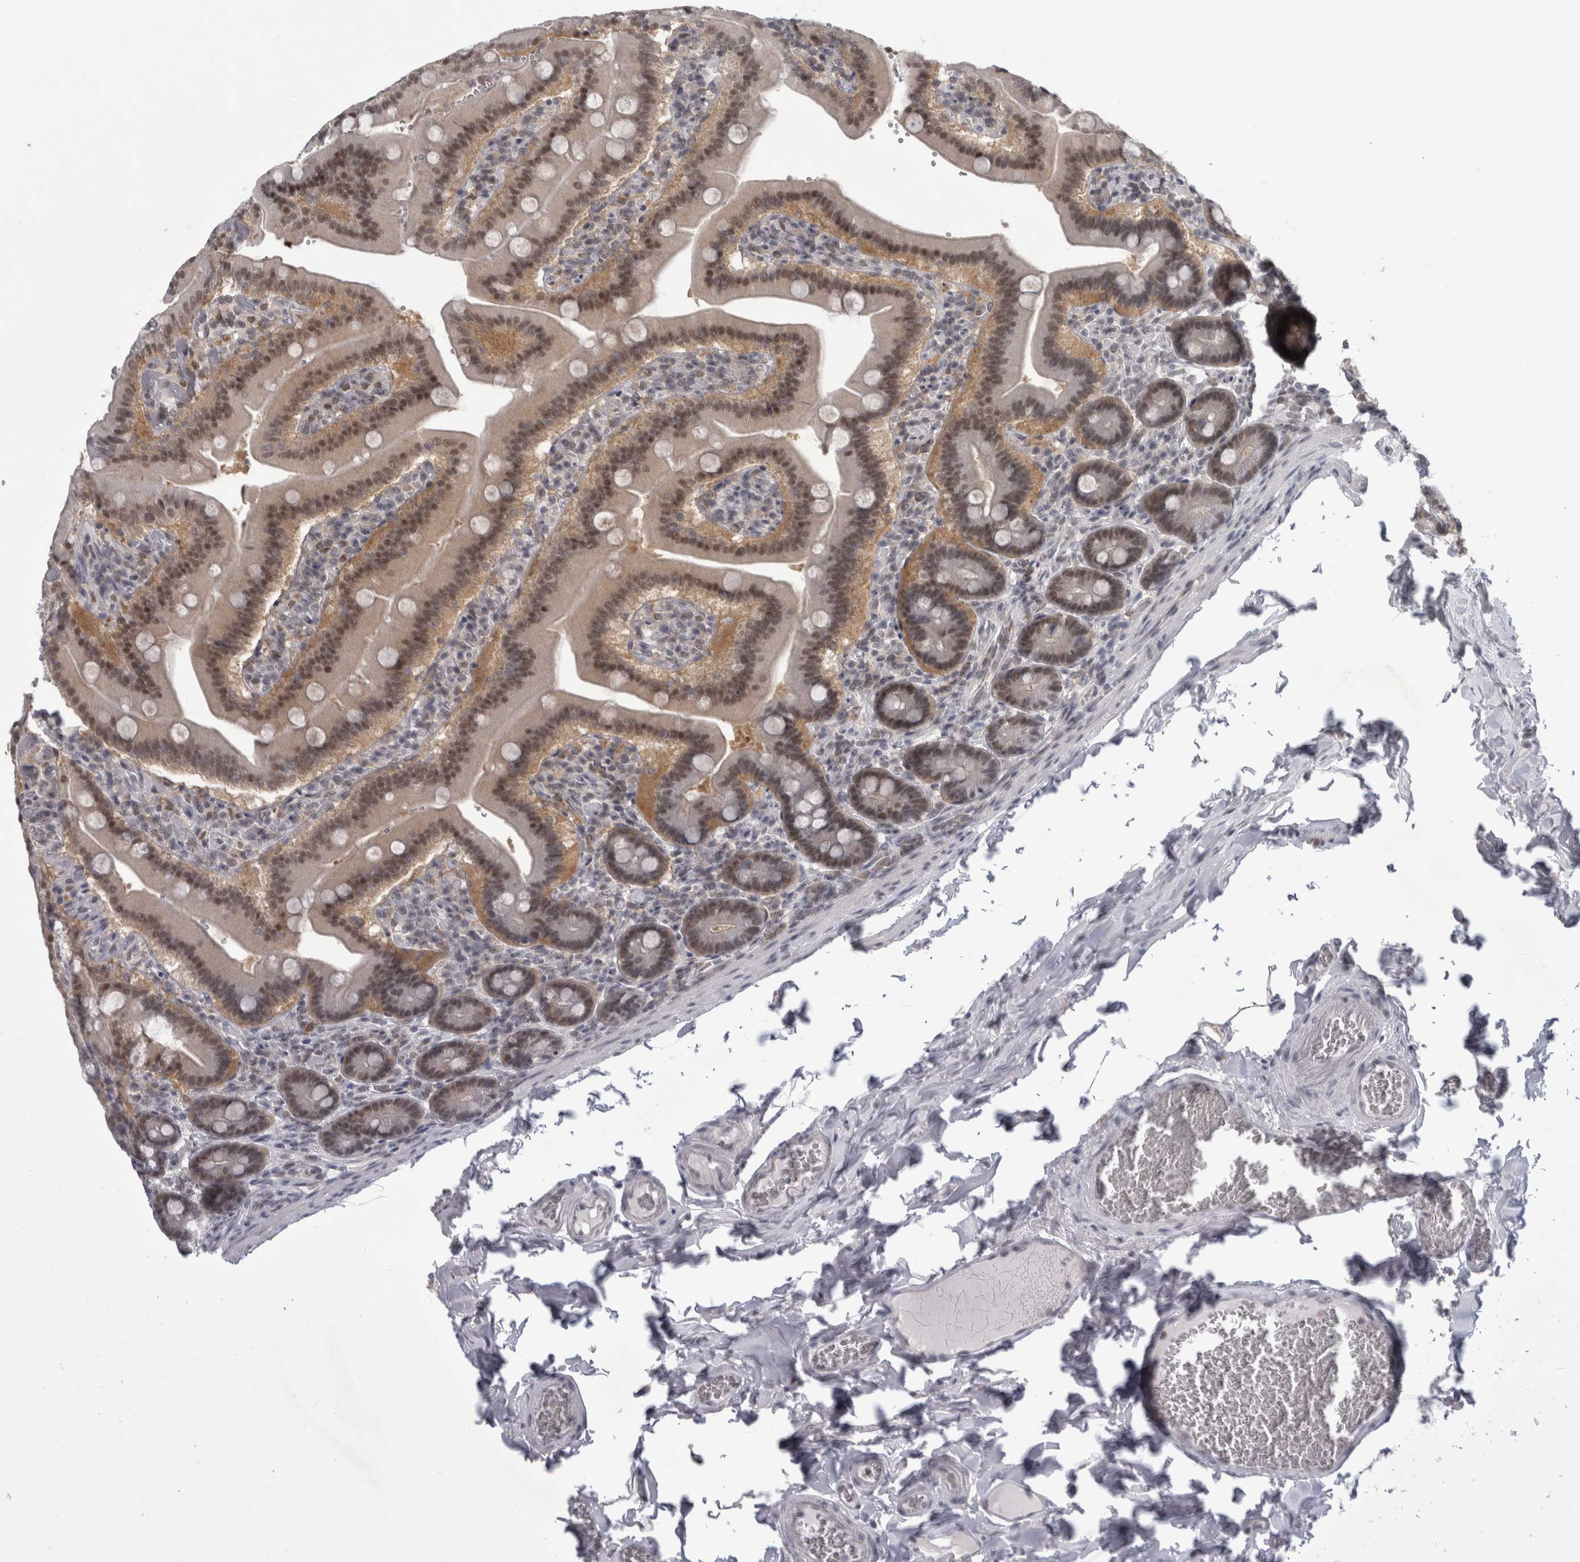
{"staining": {"intensity": "moderate", "quantity": ">75%", "location": "nuclear"}, "tissue": "duodenum", "cell_type": "Glandular cells", "image_type": "normal", "snomed": [{"axis": "morphology", "description": "Normal tissue, NOS"}, {"axis": "topography", "description": "Duodenum"}], "caption": "This is an image of IHC staining of normal duodenum, which shows moderate positivity in the nuclear of glandular cells.", "gene": "PSMB2", "patient": {"sex": "female", "age": 62}}